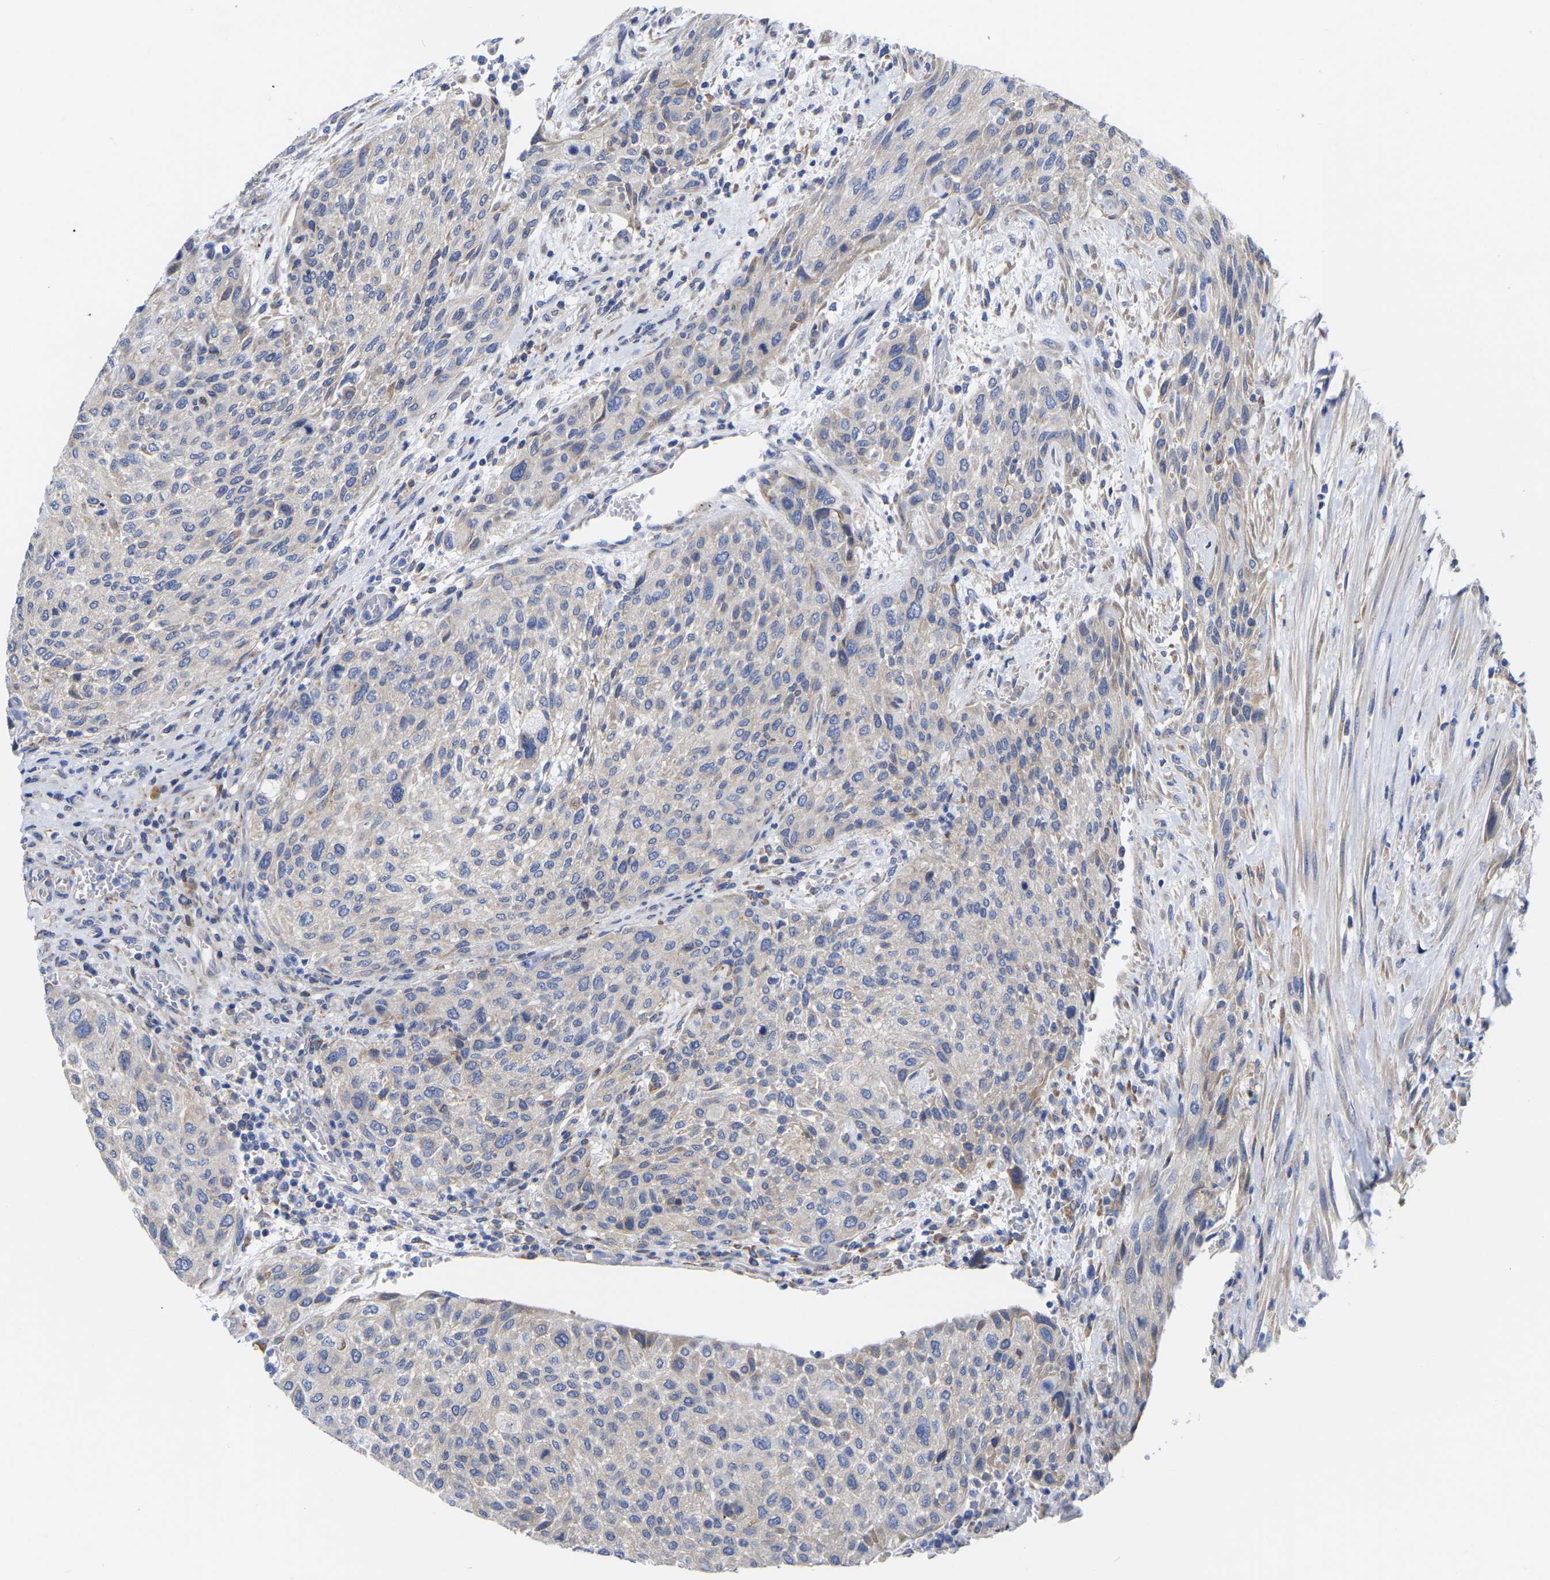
{"staining": {"intensity": "negative", "quantity": "none", "location": "none"}, "tissue": "urothelial cancer", "cell_type": "Tumor cells", "image_type": "cancer", "snomed": [{"axis": "morphology", "description": "Urothelial carcinoma, Low grade"}, {"axis": "morphology", "description": "Urothelial carcinoma, High grade"}, {"axis": "topography", "description": "Urinary bladder"}], "caption": "Human urothelial cancer stained for a protein using immunohistochemistry demonstrates no staining in tumor cells.", "gene": "CFAP298", "patient": {"sex": "male", "age": 35}}